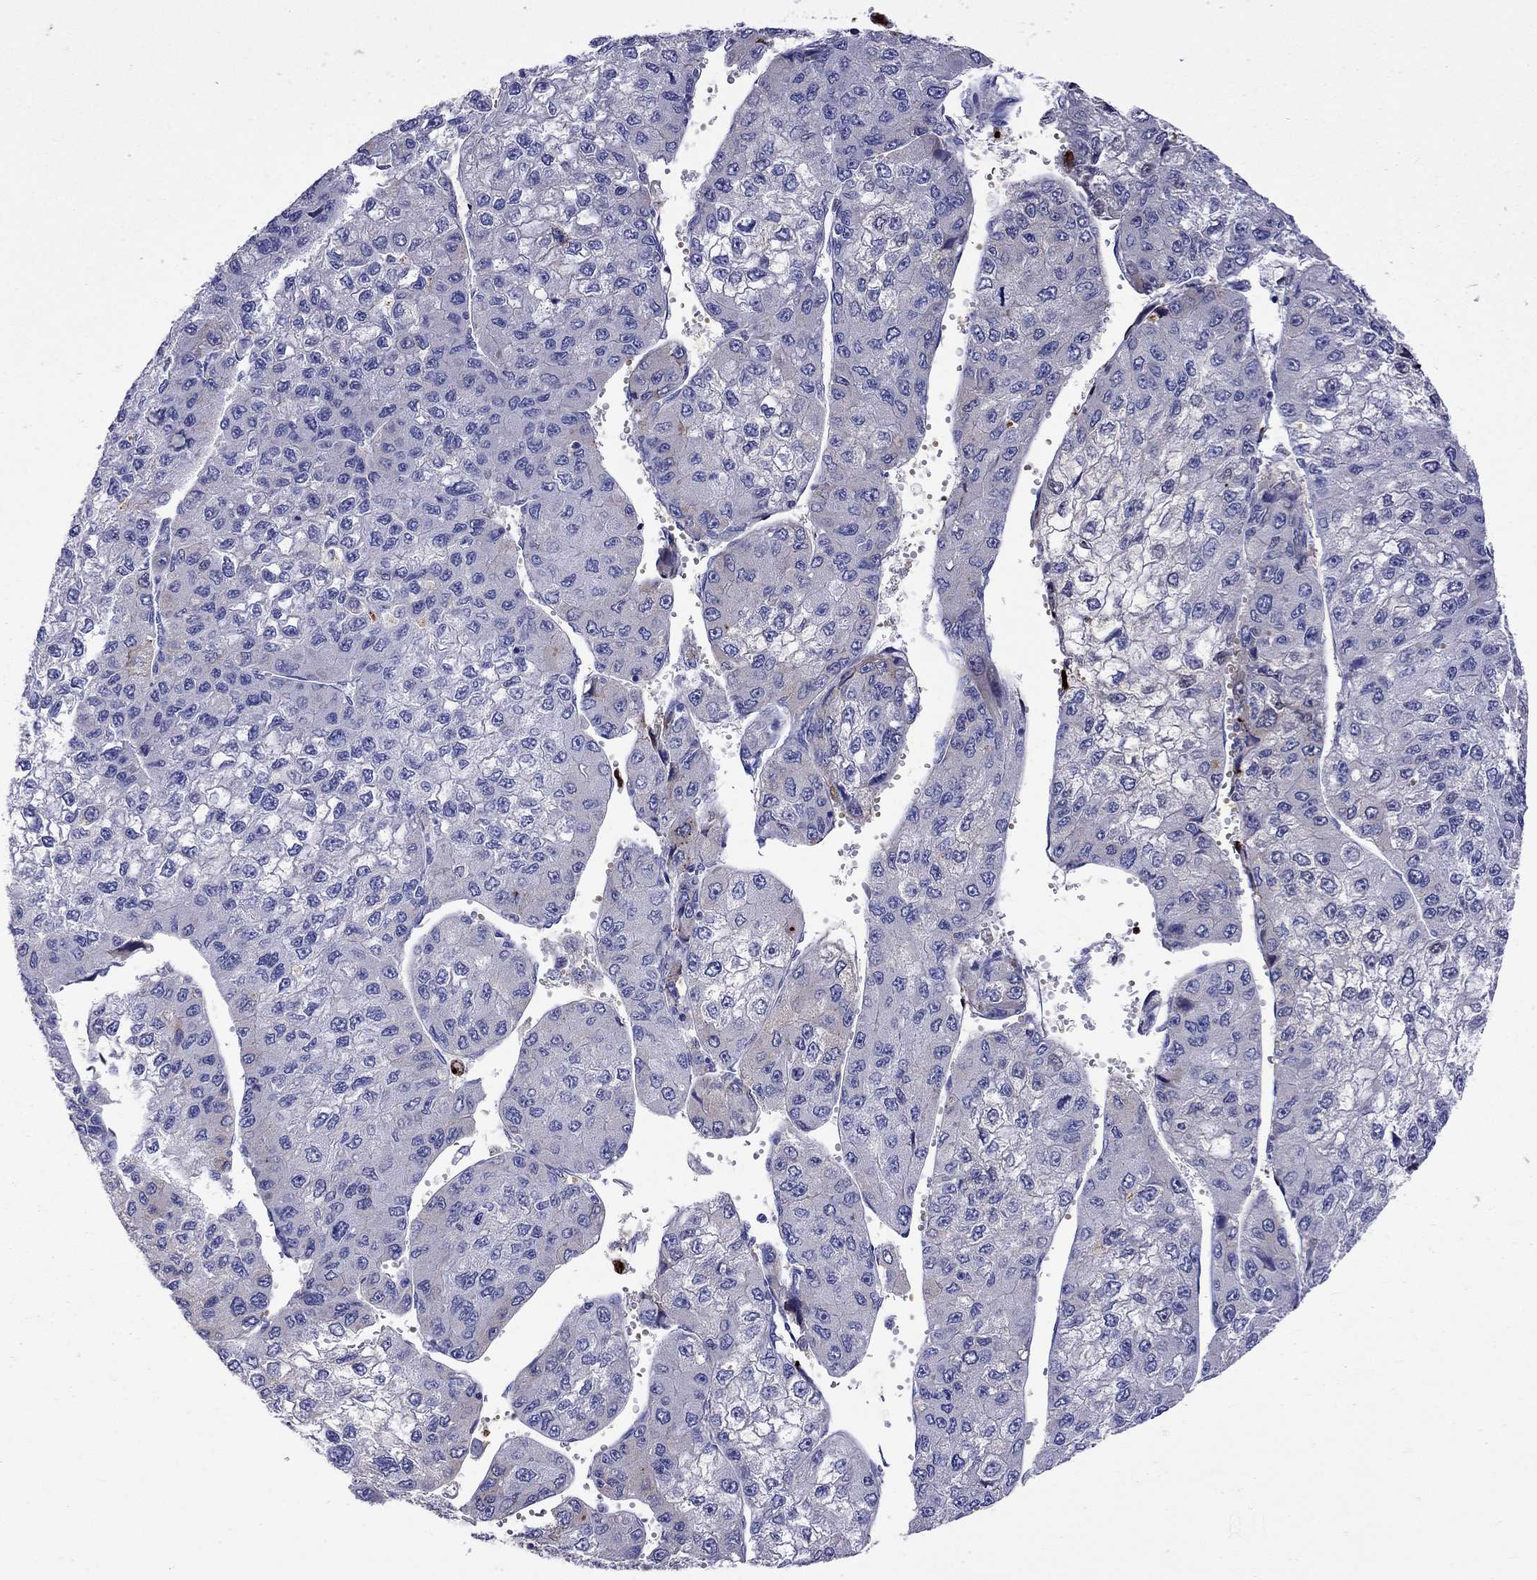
{"staining": {"intensity": "negative", "quantity": "none", "location": "none"}, "tissue": "liver cancer", "cell_type": "Tumor cells", "image_type": "cancer", "snomed": [{"axis": "morphology", "description": "Carcinoma, Hepatocellular, NOS"}, {"axis": "topography", "description": "Liver"}], "caption": "The immunohistochemistry photomicrograph has no significant staining in tumor cells of liver cancer tissue. Brightfield microscopy of immunohistochemistry stained with DAB (3,3'-diaminobenzidine) (brown) and hematoxylin (blue), captured at high magnification.", "gene": "SERPINA3", "patient": {"sex": "female", "age": 66}}